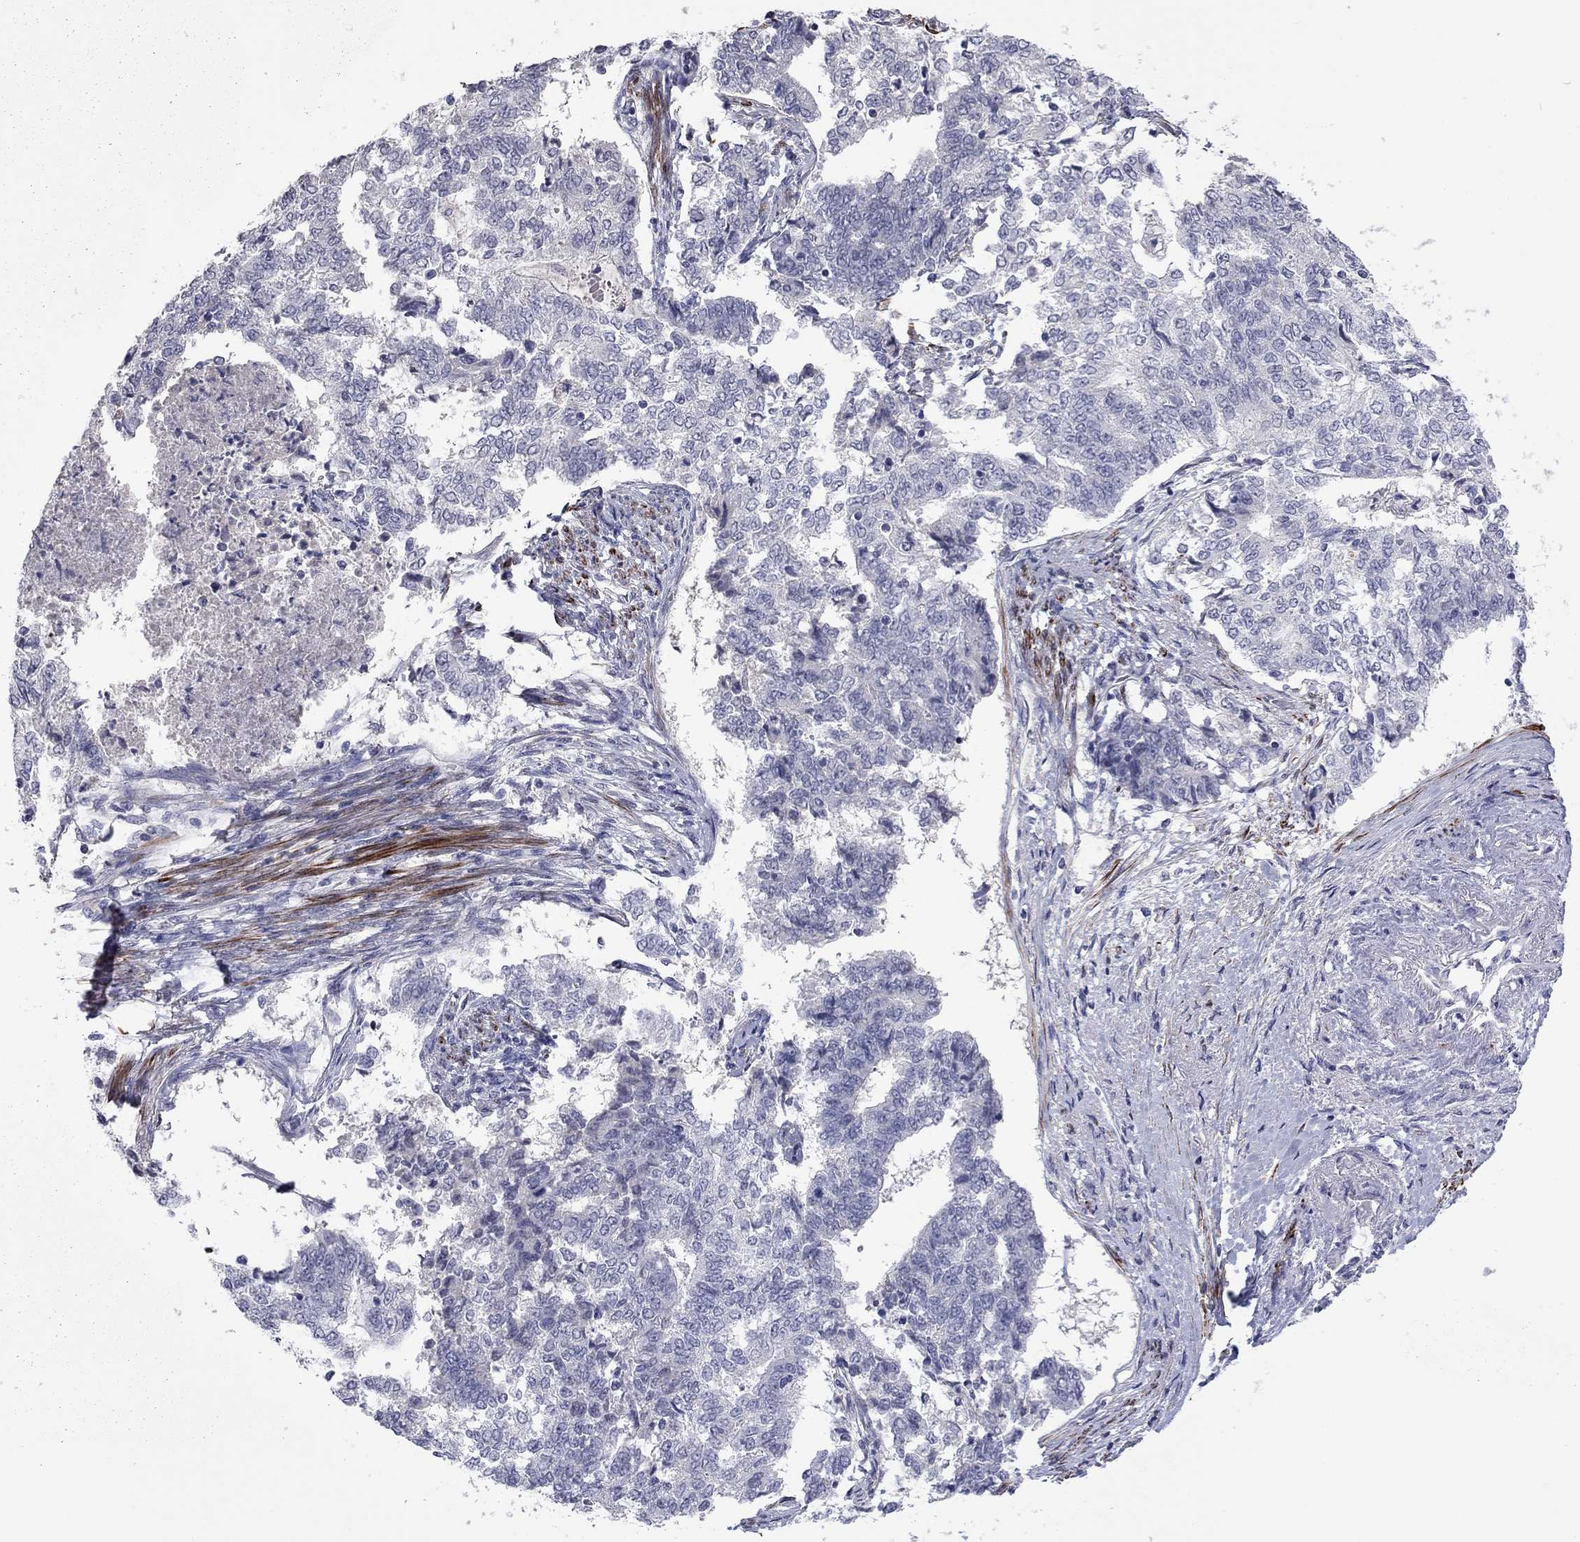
{"staining": {"intensity": "negative", "quantity": "none", "location": "none"}, "tissue": "endometrial cancer", "cell_type": "Tumor cells", "image_type": "cancer", "snomed": [{"axis": "morphology", "description": "Adenocarcinoma, NOS"}, {"axis": "topography", "description": "Endometrium"}], "caption": "DAB (3,3'-diaminobenzidine) immunohistochemical staining of human endometrial adenocarcinoma shows no significant staining in tumor cells.", "gene": "IP6K3", "patient": {"sex": "female", "age": 65}}